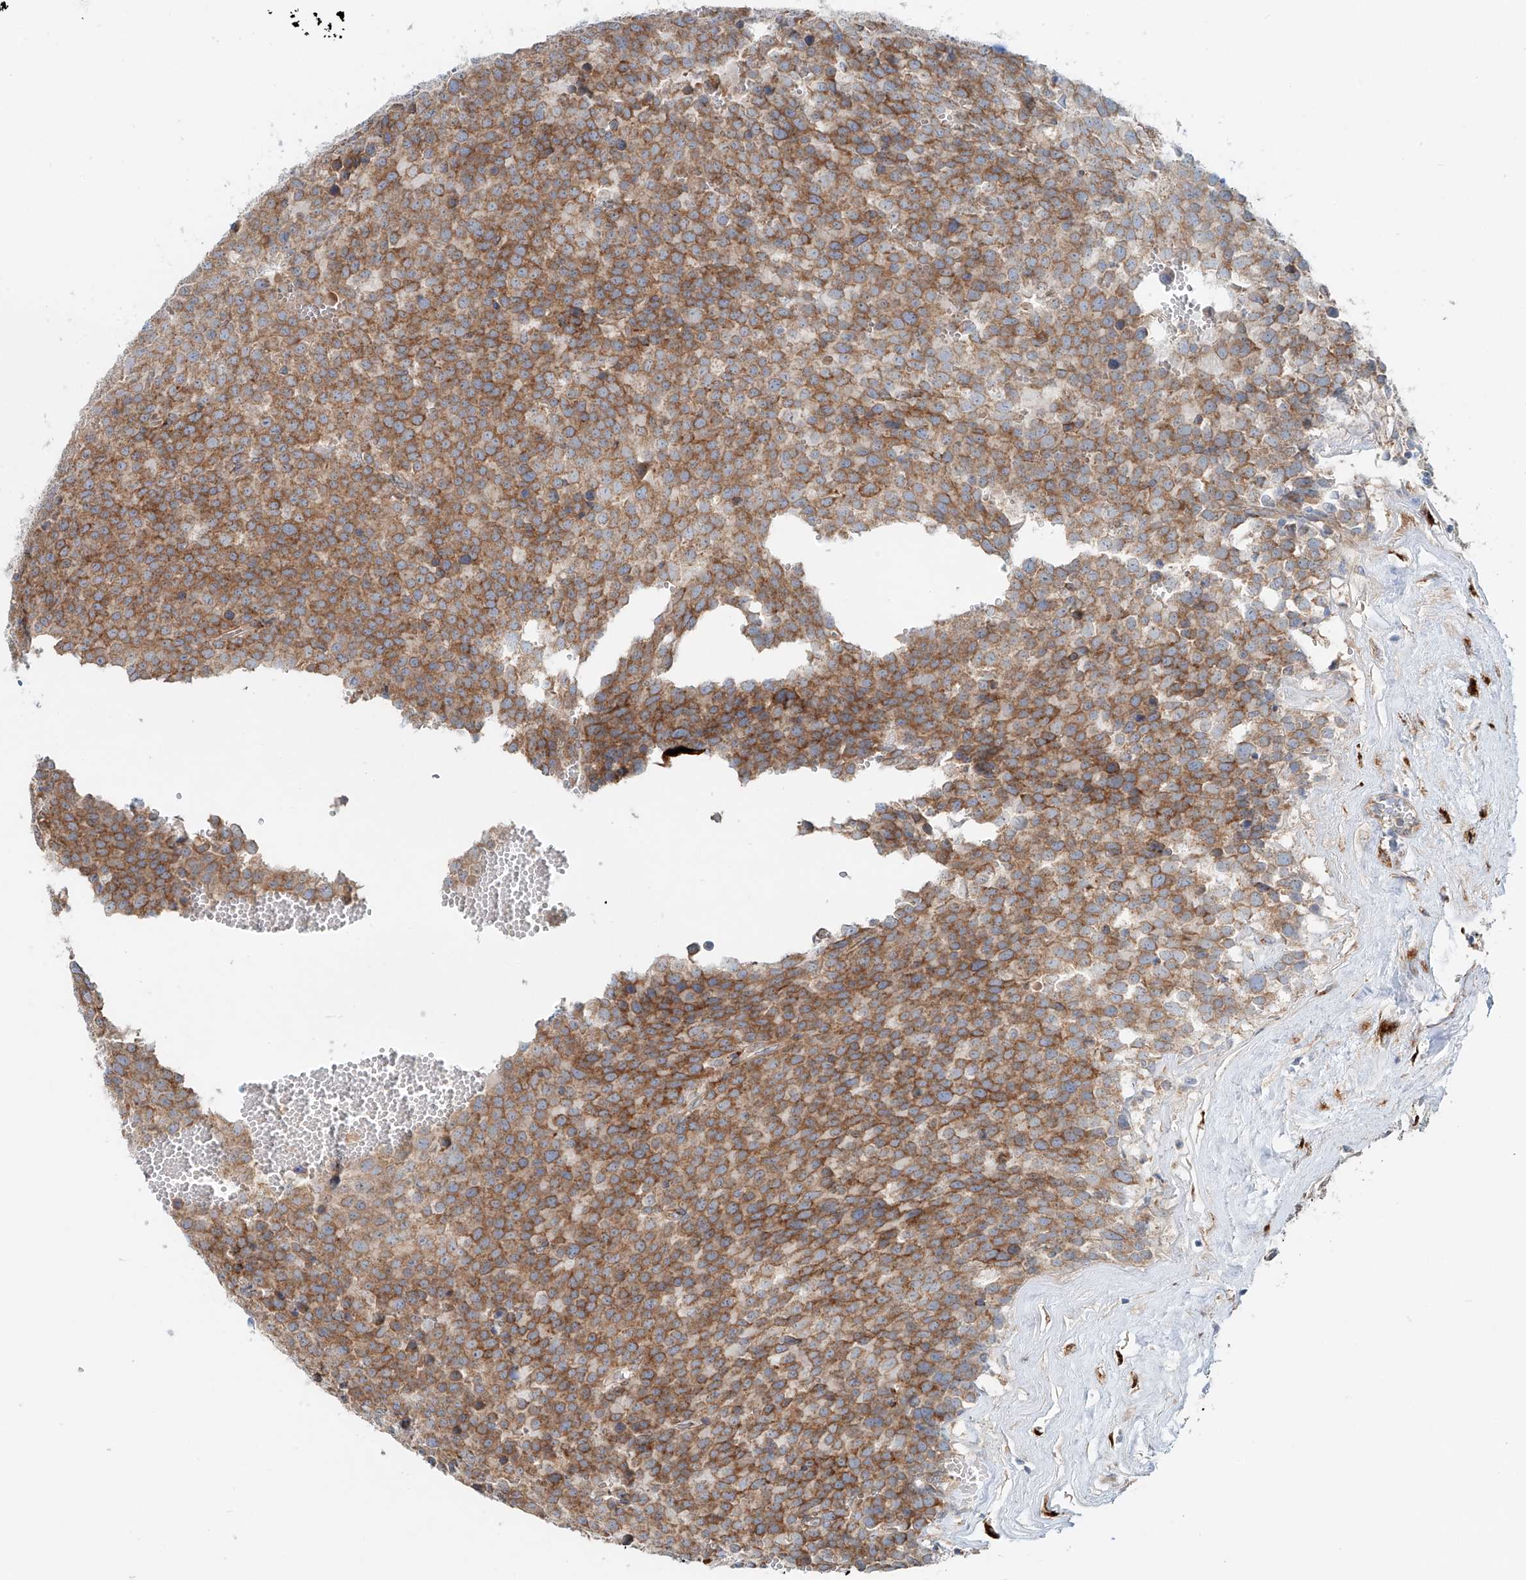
{"staining": {"intensity": "moderate", "quantity": ">75%", "location": "cytoplasmic/membranous"}, "tissue": "testis cancer", "cell_type": "Tumor cells", "image_type": "cancer", "snomed": [{"axis": "morphology", "description": "Seminoma, NOS"}, {"axis": "topography", "description": "Testis"}], "caption": "IHC image of neoplastic tissue: seminoma (testis) stained using immunohistochemistry reveals medium levels of moderate protein expression localized specifically in the cytoplasmic/membranous of tumor cells, appearing as a cytoplasmic/membranous brown color.", "gene": "SNAP29", "patient": {"sex": "male", "age": 71}}